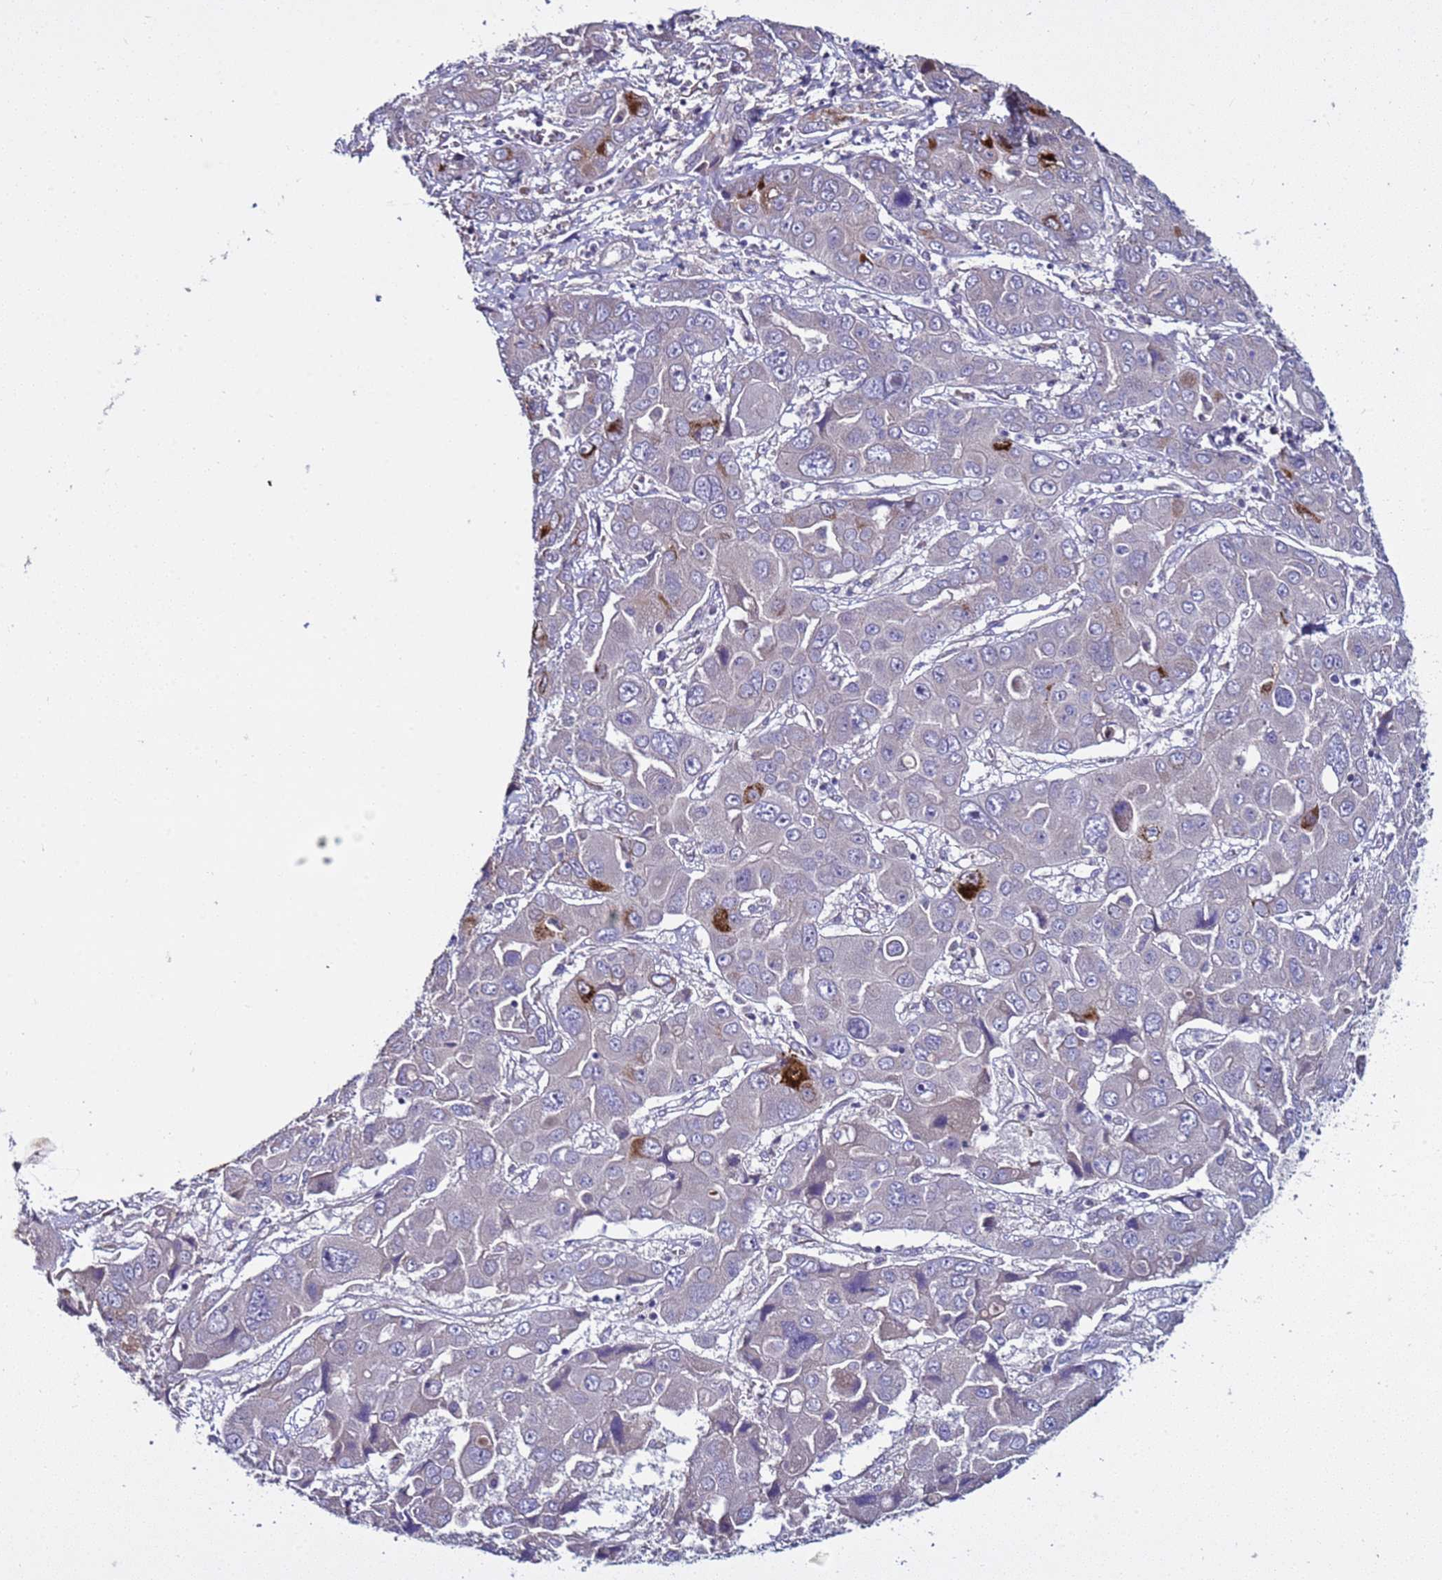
{"staining": {"intensity": "negative", "quantity": "none", "location": "none"}, "tissue": "liver cancer", "cell_type": "Tumor cells", "image_type": "cancer", "snomed": [{"axis": "morphology", "description": "Cholangiocarcinoma"}, {"axis": "topography", "description": "Liver"}], "caption": "Protein analysis of cholangiocarcinoma (liver) demonstrates no significant staining in tumor cells.", "gene": "RABL2B", "patient": {"sex": "male", "age": 67}}